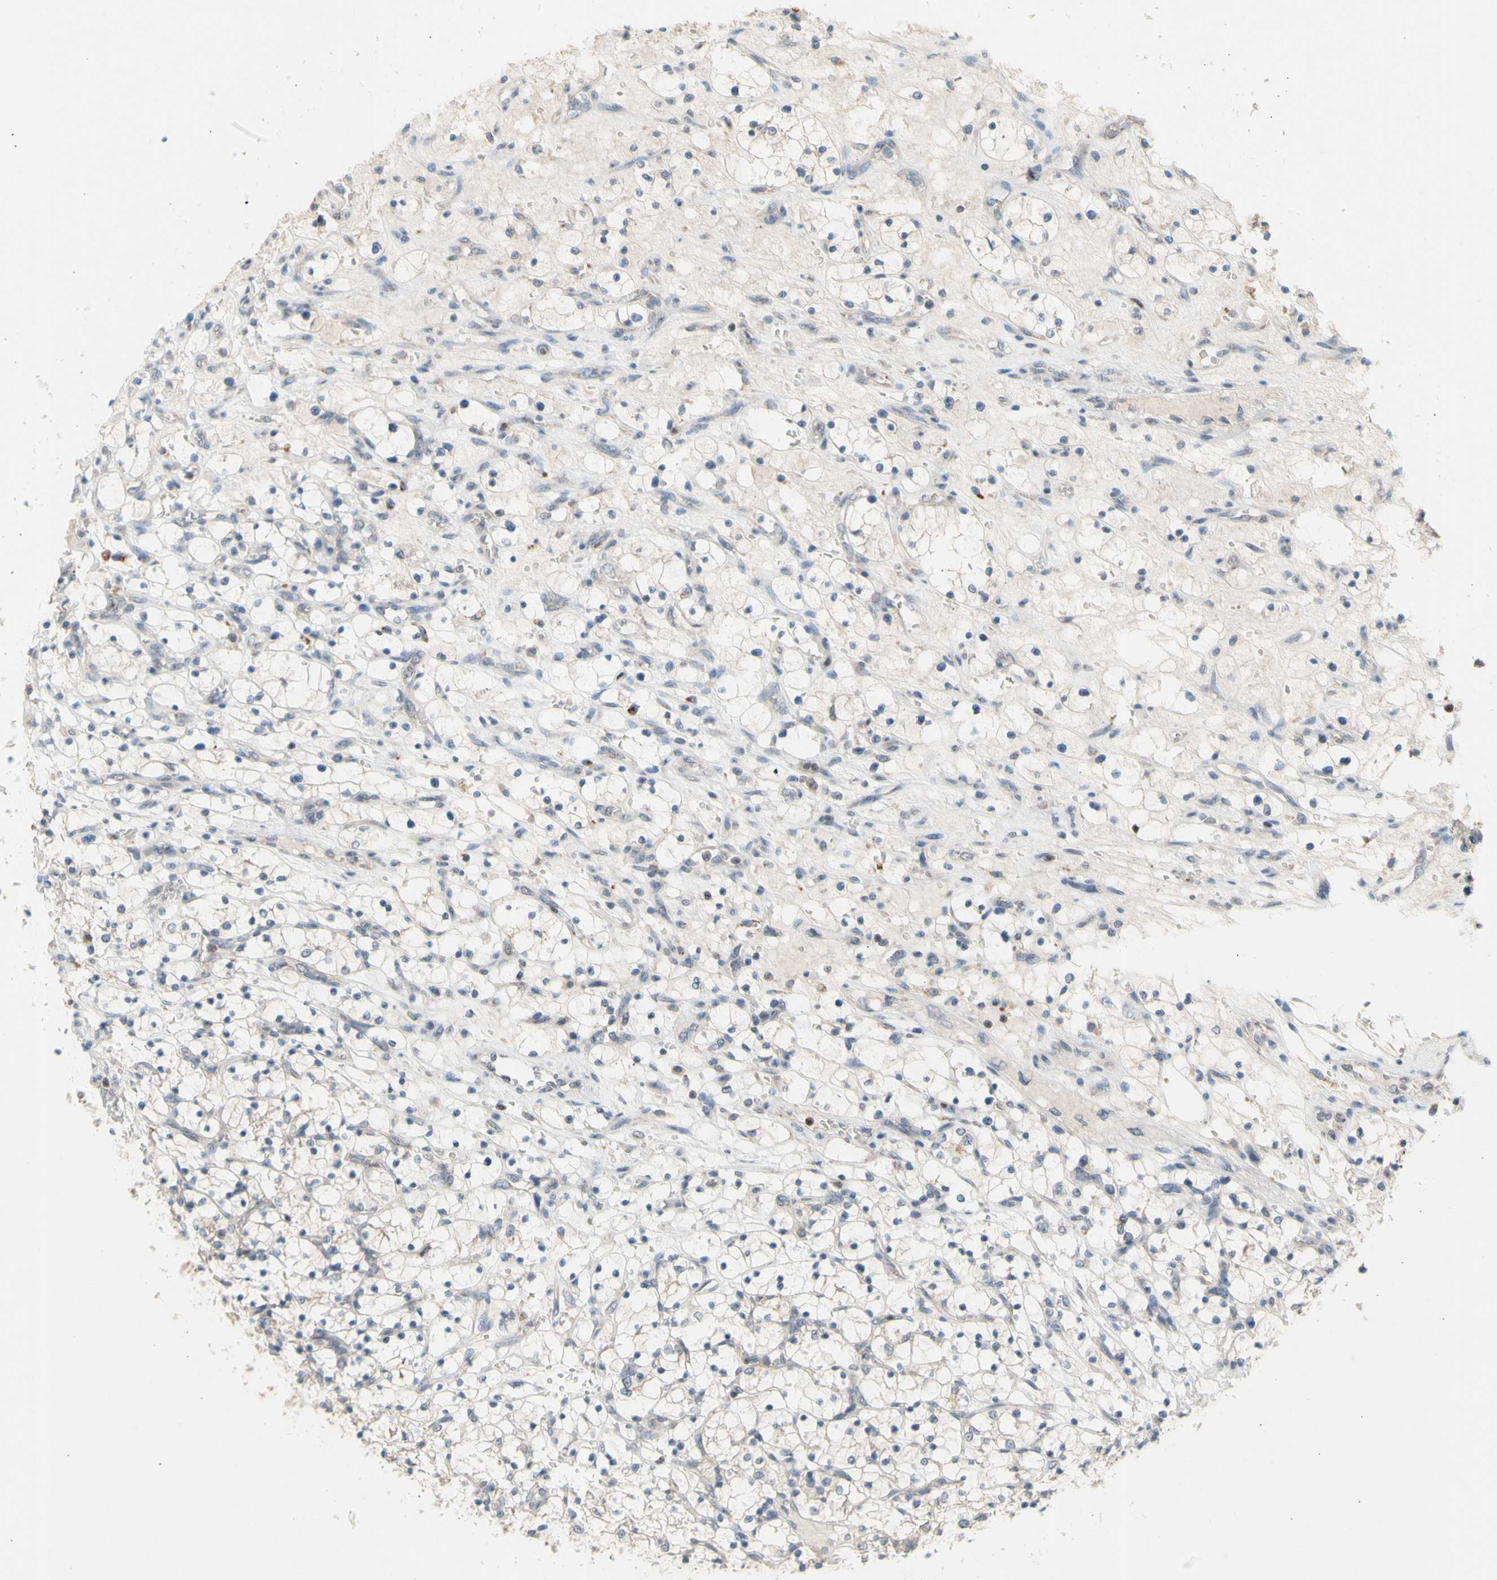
{"staining": {"intensity": "negative", "quantity": "none", "location": "none"}, "tissue": "renal cancer", "cell_type": "Tumor cells", "image_type": "cancer", "snomed": [{"axis": "morphology", "description": "Adenocarcinoma, NOS"}, {"axis": "topography", "description": "Kidney"}], "caption": "DAB immunohistochemical staining of human renal cancer (adenocarcinoma) displays no significant positivity in tumor cells. (DAB IHC visualized using brightfield microscopy, high magnification).", "gene": "NLRP1", "patient": {"sex": "female", "age": 69}}